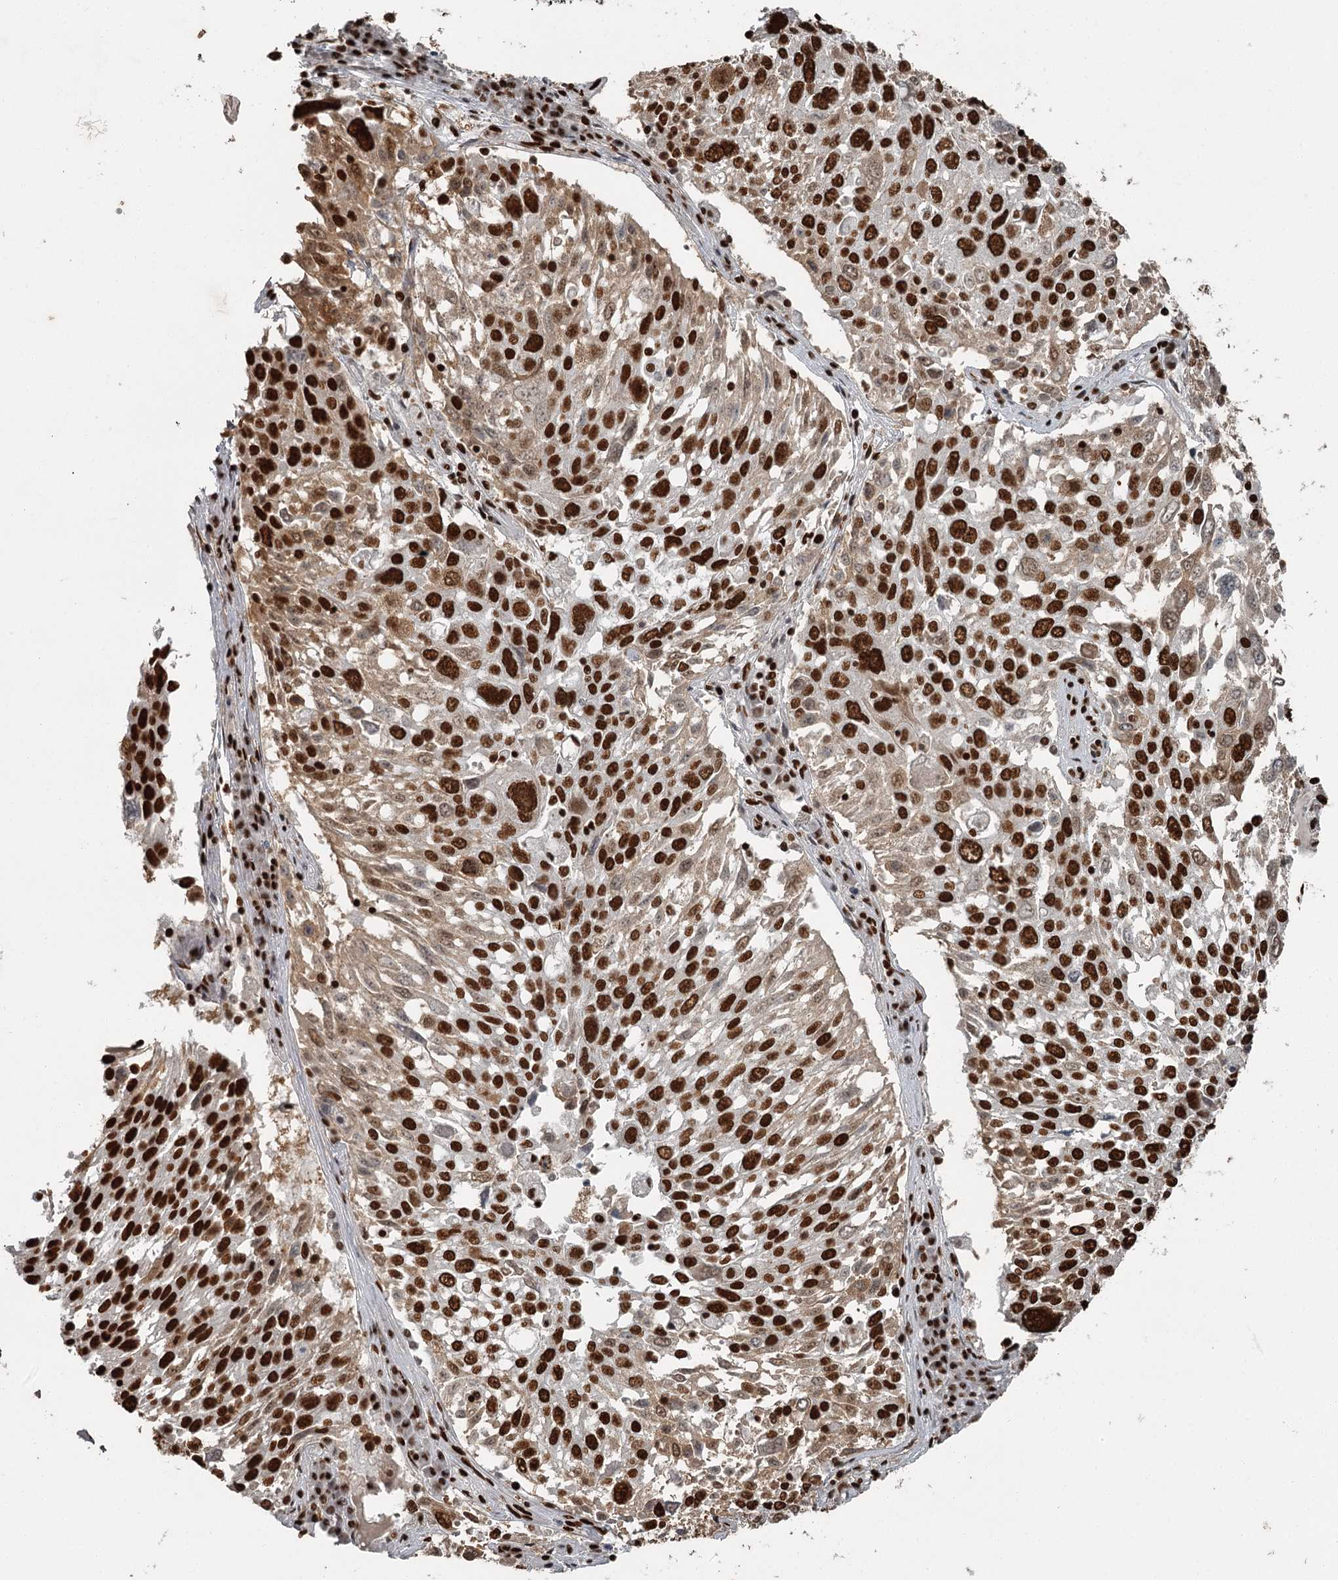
{"staining": {"intensity": "strong", "quantity": ">75%", "location": "nuclear"}, "tissue": "lung cancer", "cell_type": "Tumor cells", "image_type": "cancer", "snomed": [{"axis": "morphology", "description": "Squamous cell carcinoma, NOS"}, {"axis": "topography", "description": "Lung"}], "caption": "Lung cancer (squamous cell carcinoma) was stained to show a protein in brown. There is high levels of strong nuclear positivity in about >75% of tumor cells.", "gene": "RBBP7", "patient": {"sex": "male", "age": 65}}